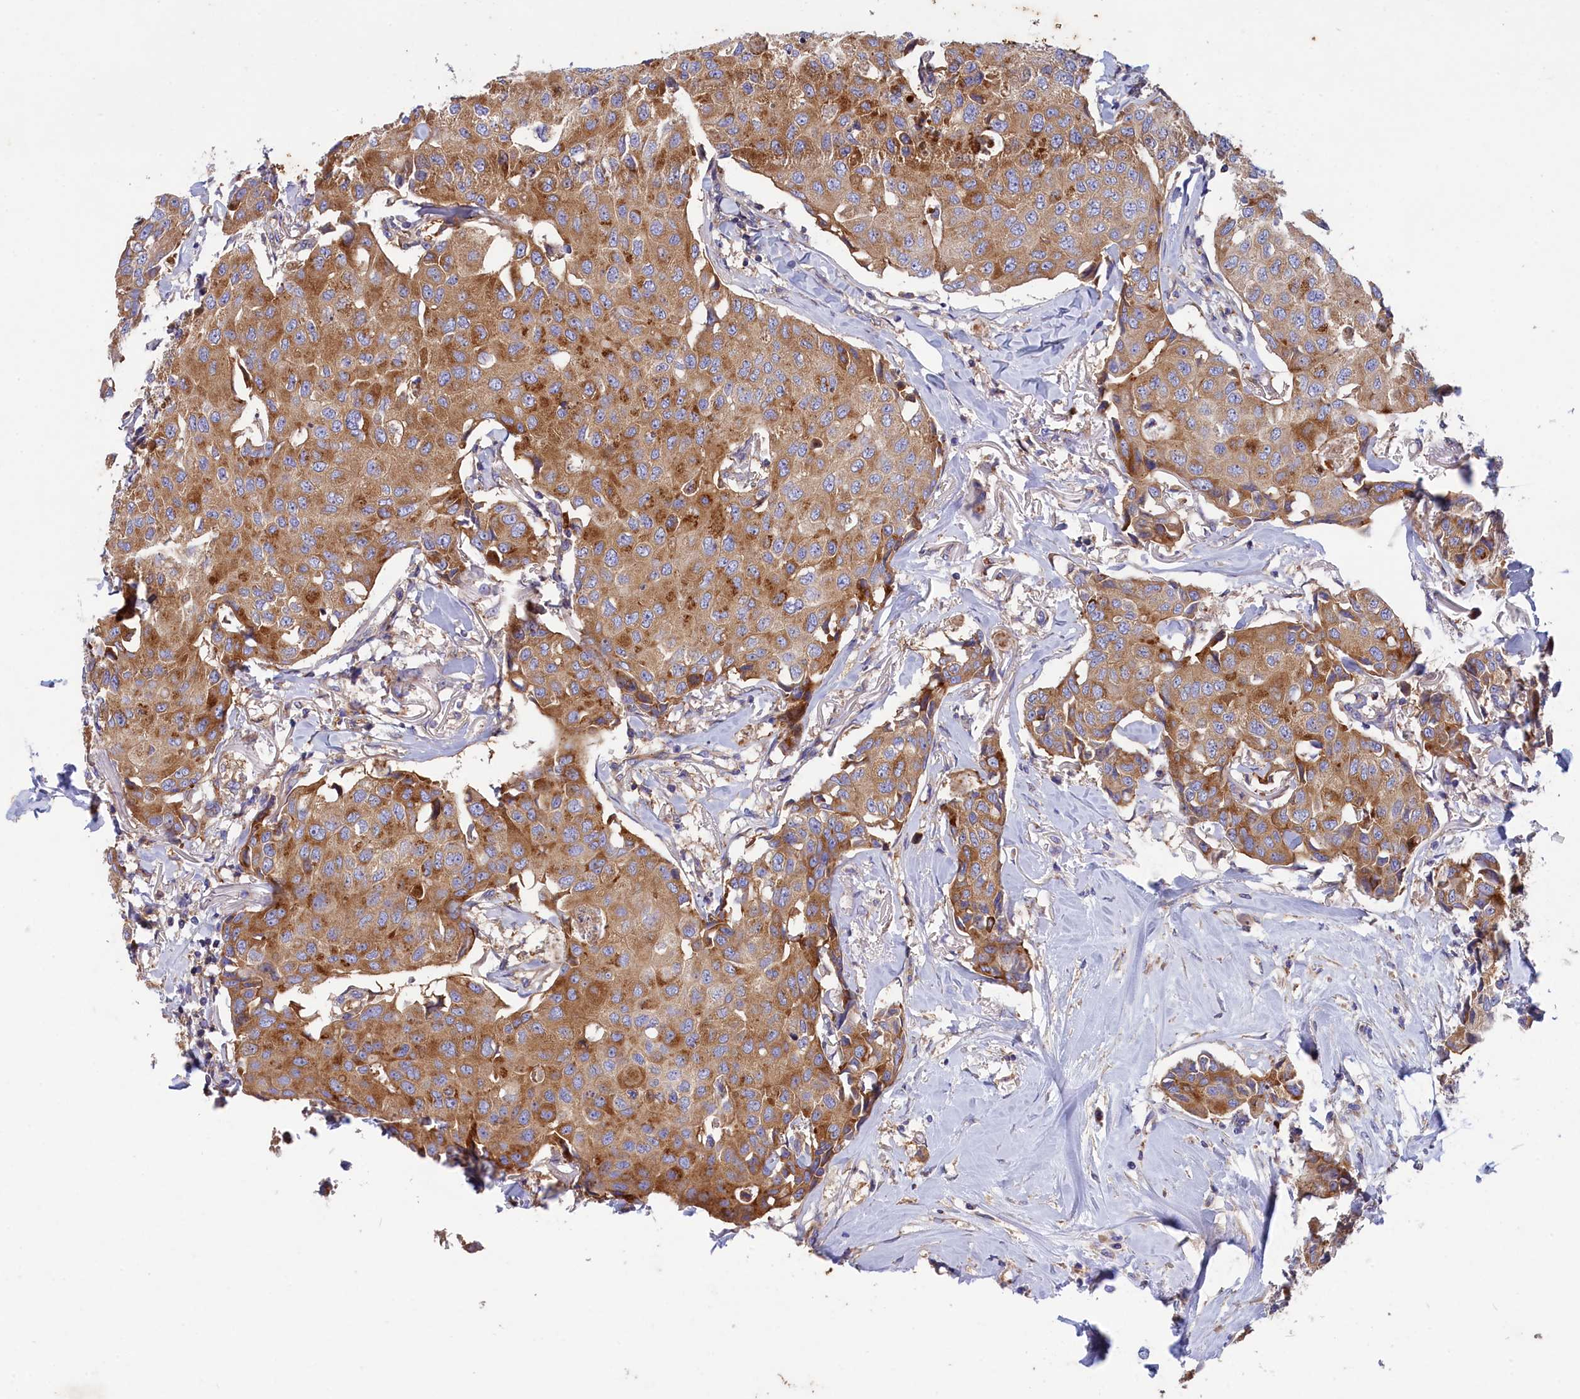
{"staining": {"intensity": "moderate", "quantity": ">75%", "location": "cytoplasmic/membranous"}, "tissue": "breast cancer", "cell_type": "Tumor cells", "image_type": "cancer", "snomed": [{"axis": "morphology", "description": "Duct carcinoma"}, {"axis": "topography", "description": "Breast"}], "caption": "Infiltrating ductal carcinoma (breast) tissue demonstrates moderate cytoplasmic/membranous staining in about >75% of tumor cells", "gene": "SCAMP4", "patient": {"sex": "female", "age": 80}}